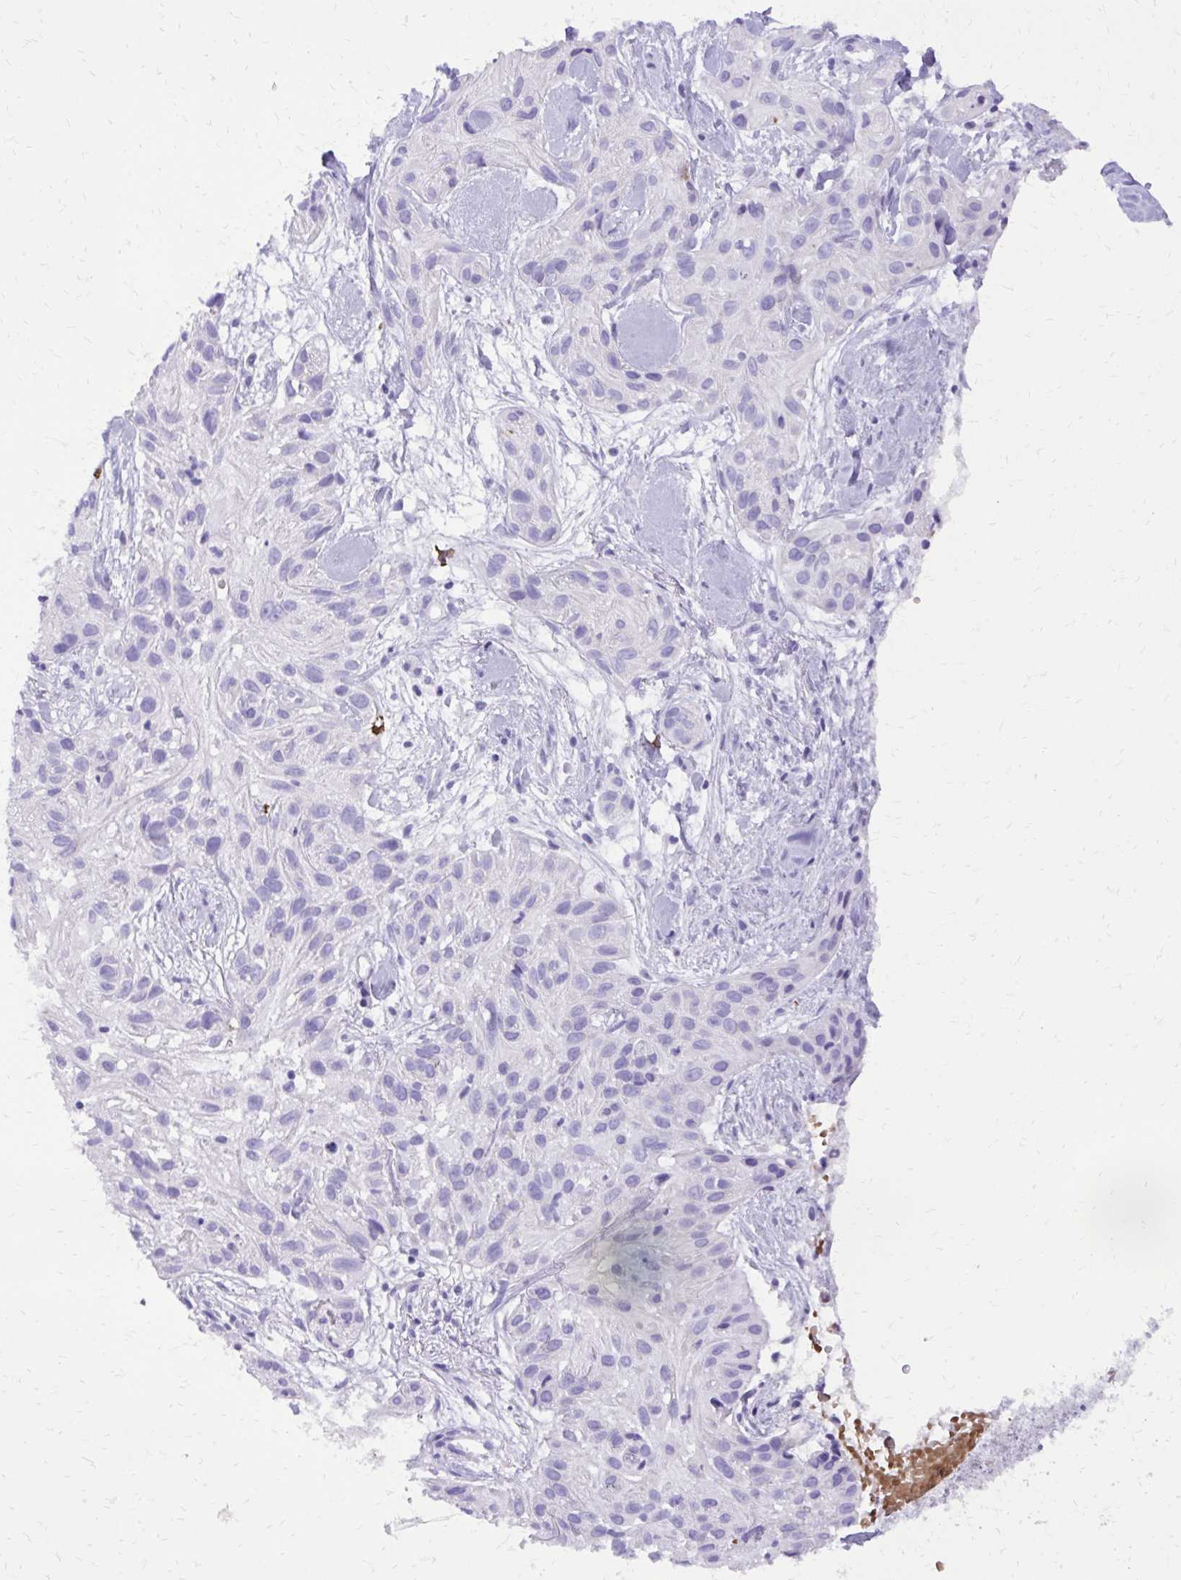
{"staining": {"intensity": "negative", "quantity": "none", "location": "none"}, "tissue": "skin cancer", "cell_type": "Tumor cells", "image_type": "cancer", "snomed": [{"axis": "morphology", "description": "Squamous cell carcinoma, NOS"}, {"axis": "topography", "description": "Skin"}], "caption": "High power microscopy micrograph of an immunohistochemistry (IHC) micrograph of skin cancer, revealing no significant positivity in tumor cells.", "gene": "CAT", "patient": {"sex": "male", "age": 82}}